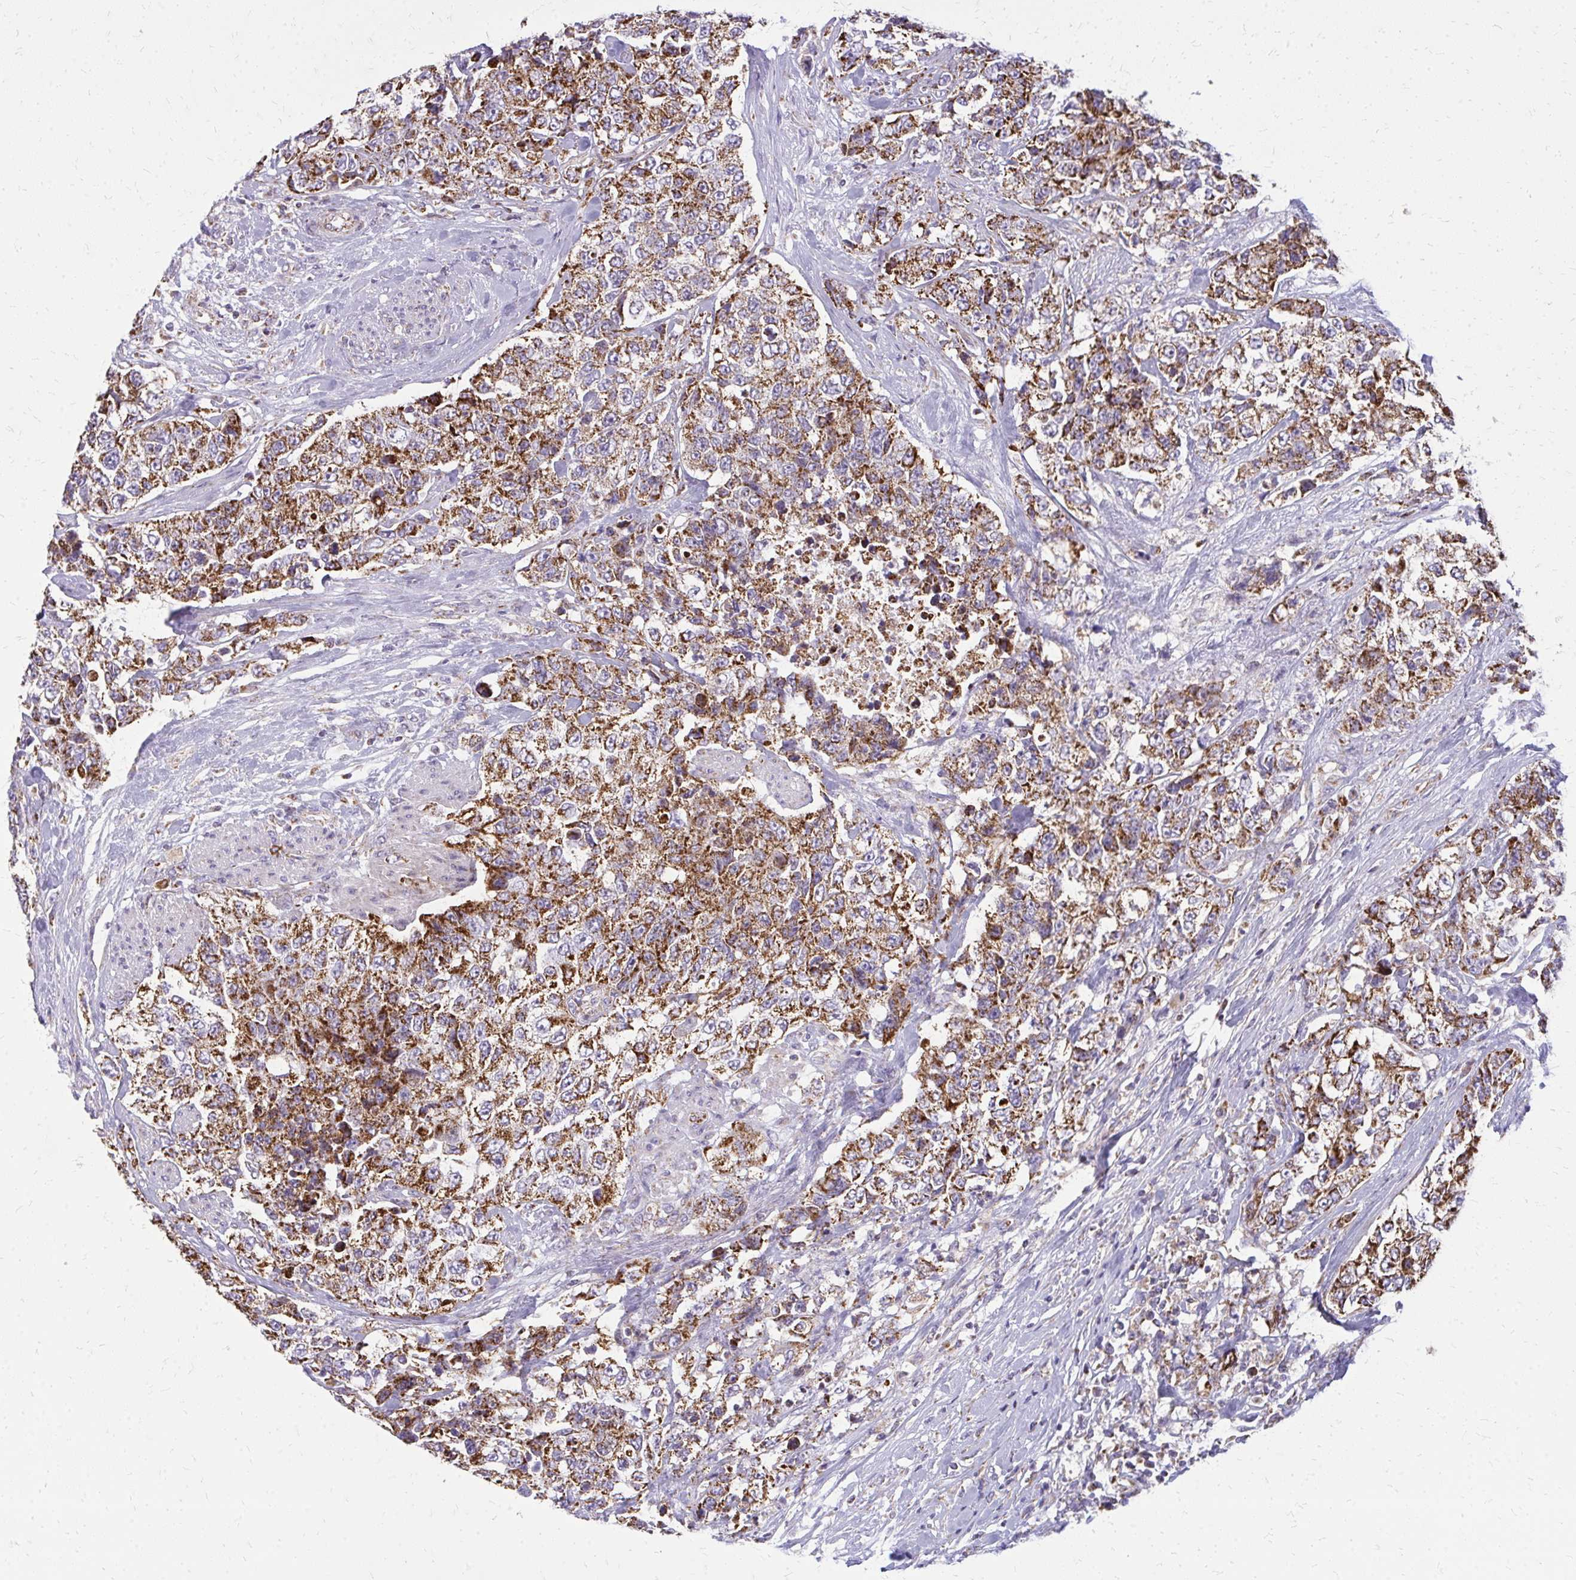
{"staining": {"intensity": "strong", "quantity": ">75%", "location": "cytoplasmic/membranous"}, "tissue": "urothelial cancer", "cell_type": "Tumor cells", "image_type": "cancer", "snomed": [{"axis": "morphology", "description": "Urothelial carcinoma, High grade"}, {"axis": "topography", "description": "Urinary bladder"}], "caption": "Protein analysis of urothelial cancer tissue exhibits strong cytoplasmic/membranous expression in about >75% of tumor cells.", "gene": "IFIT1", "patient": {"sex": "female", "age": 78}}